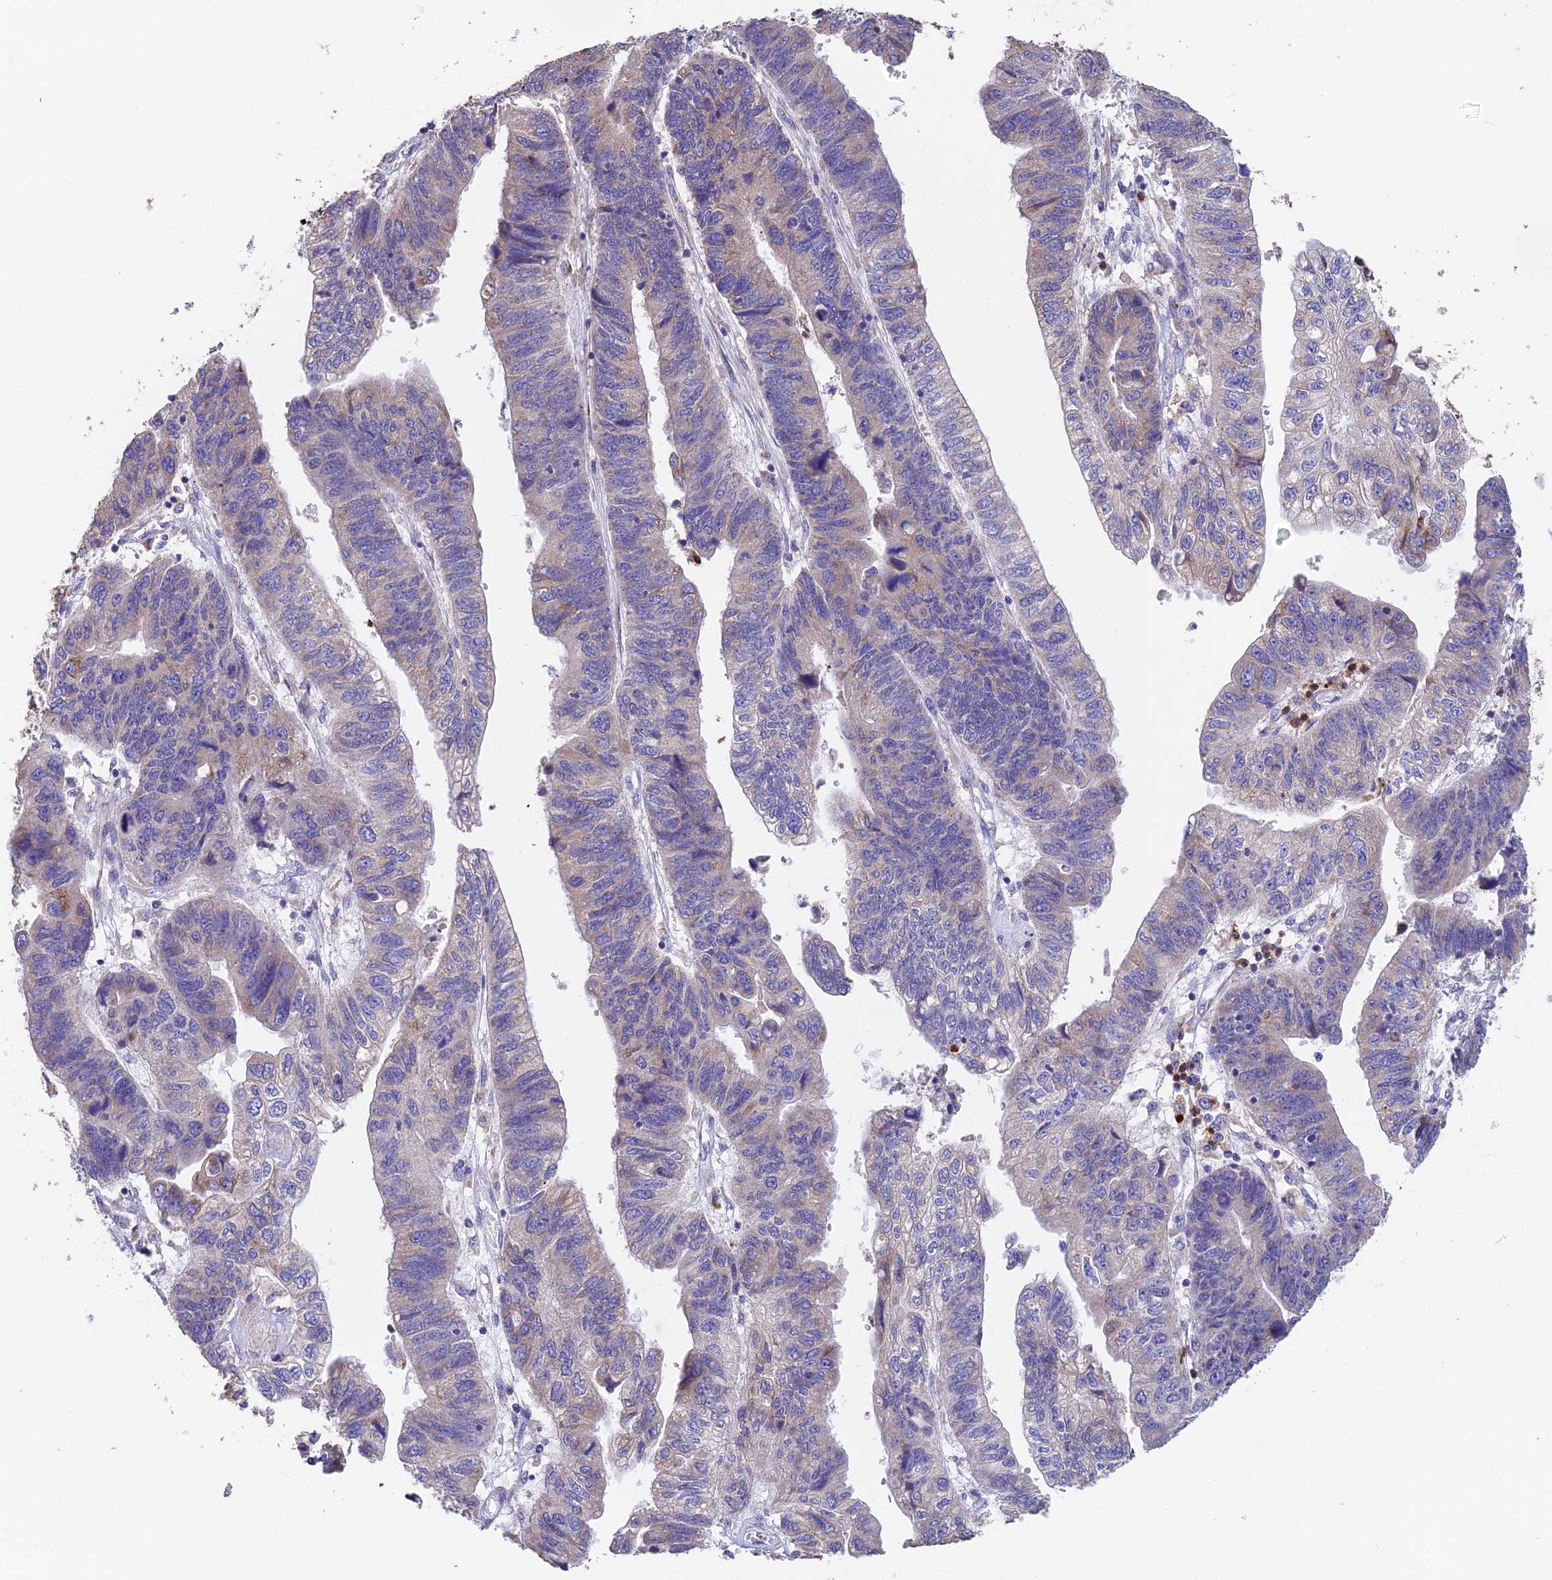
{"staining": {"intensity": "weak", "quantity": "<25%", "location": "cytoplasmic/membranous"}, "tissue": "stomach cancer", "cell_type": "Tumor cells", "image_type": "cancer", "snomed": [{"axis": "morphology", "description": "Adenocarcinoma, NOS"}, {"axis": "topography", "description": "Stomach"}], "caption": "This is an IHC photomicrograph of adenocarcinoma (stomach). There is no staining in tumor cells.", "gene": "EMC3", "patient": {"sex": "male", "age": 59}}